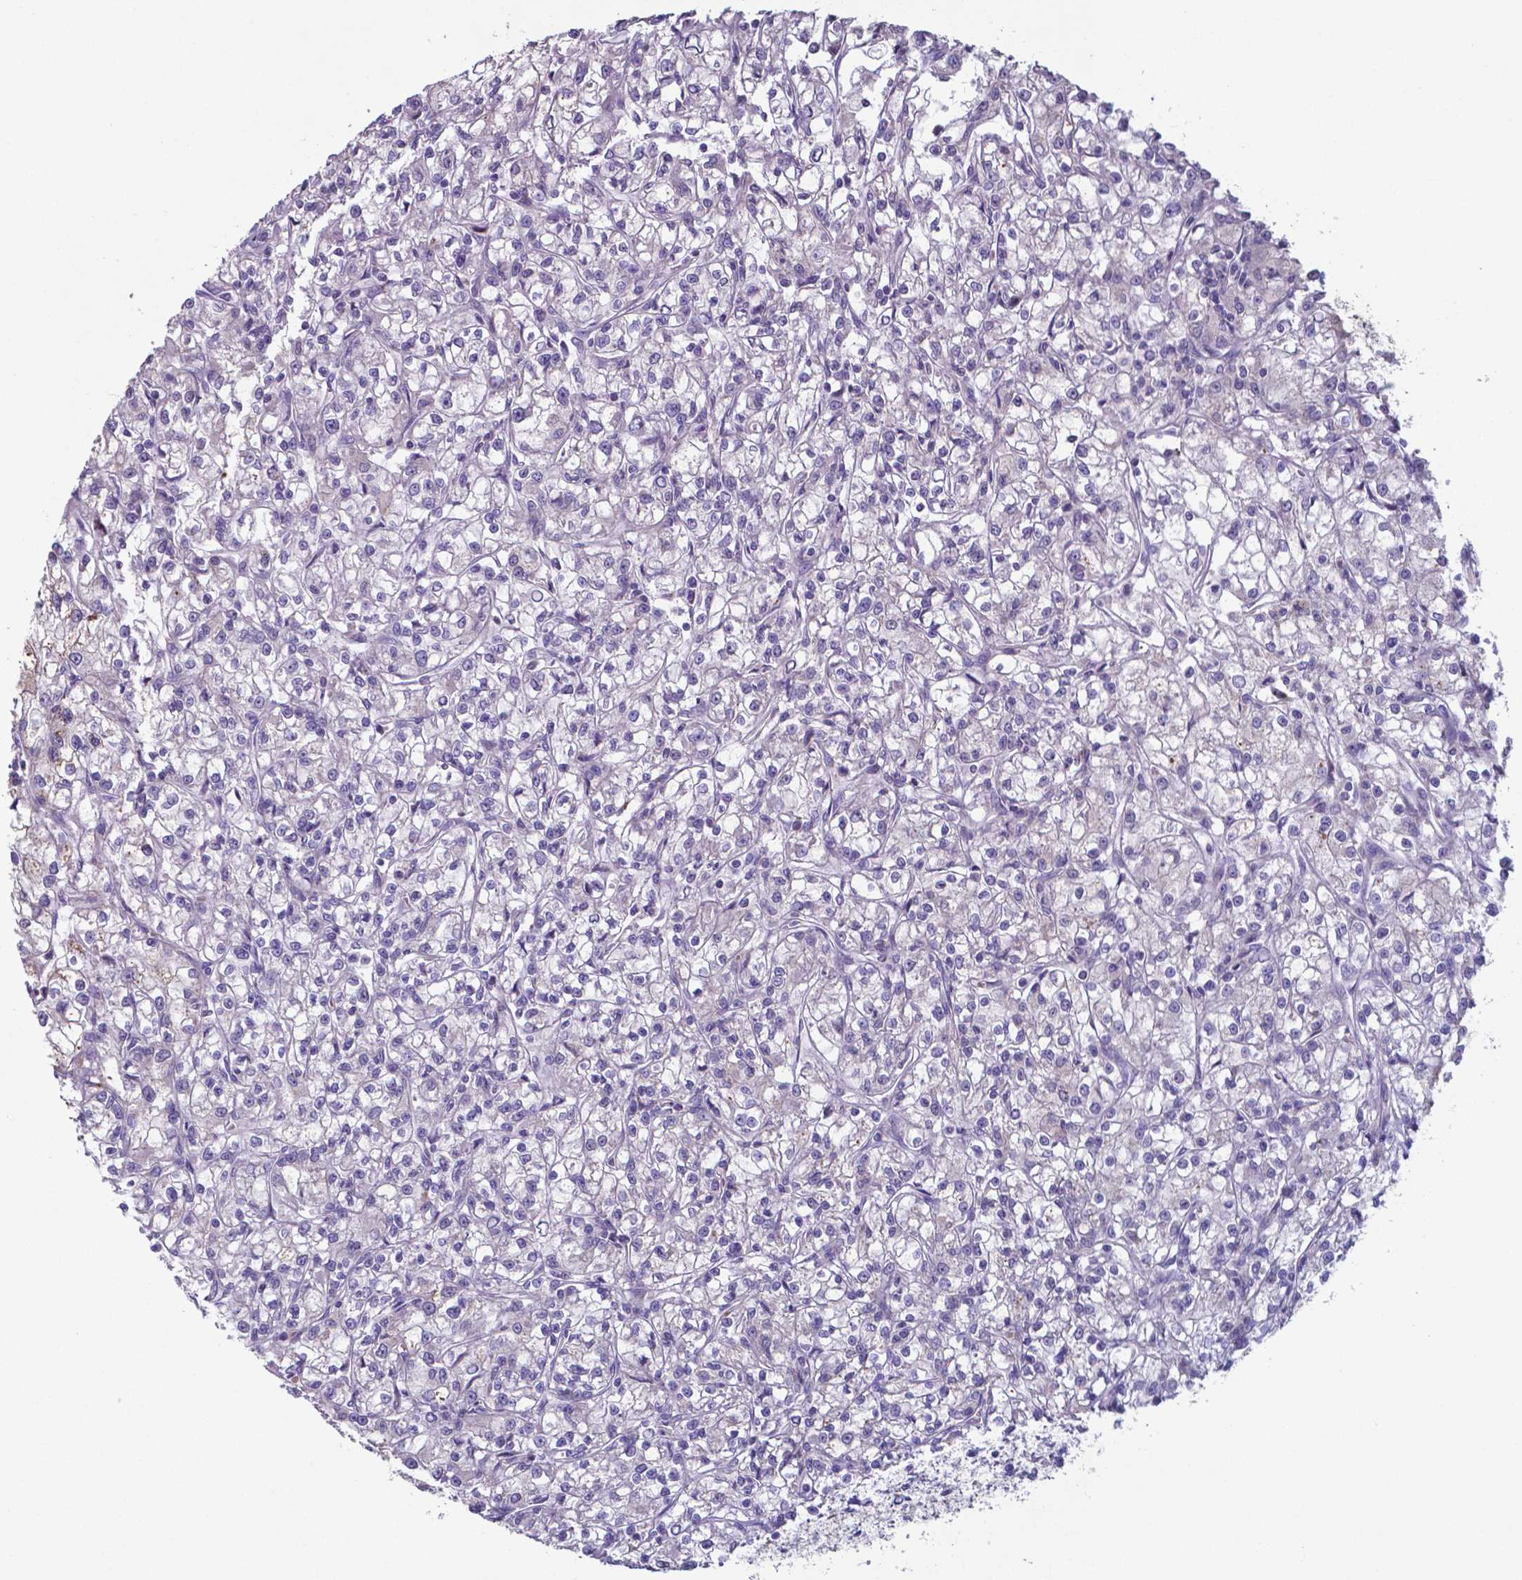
{"staining": {"intensity": "negative", "quantity": "none", "location": "none"}, "tissue": "renal cancer", "cell_type": "Tumor cells", "image_type": "cancer", "snomed": [{"axis": "morphology", "description": "Adenocarcinoma, NOS"}, {"axis": "topography", "description": "Kidney"}], "caption": "Micrograph shows no protein expression in tumor cells of adenocarcinoma (renal) tissue.", "gene": "TYRO3", "patient": {"sex": "female", "age": 59}}